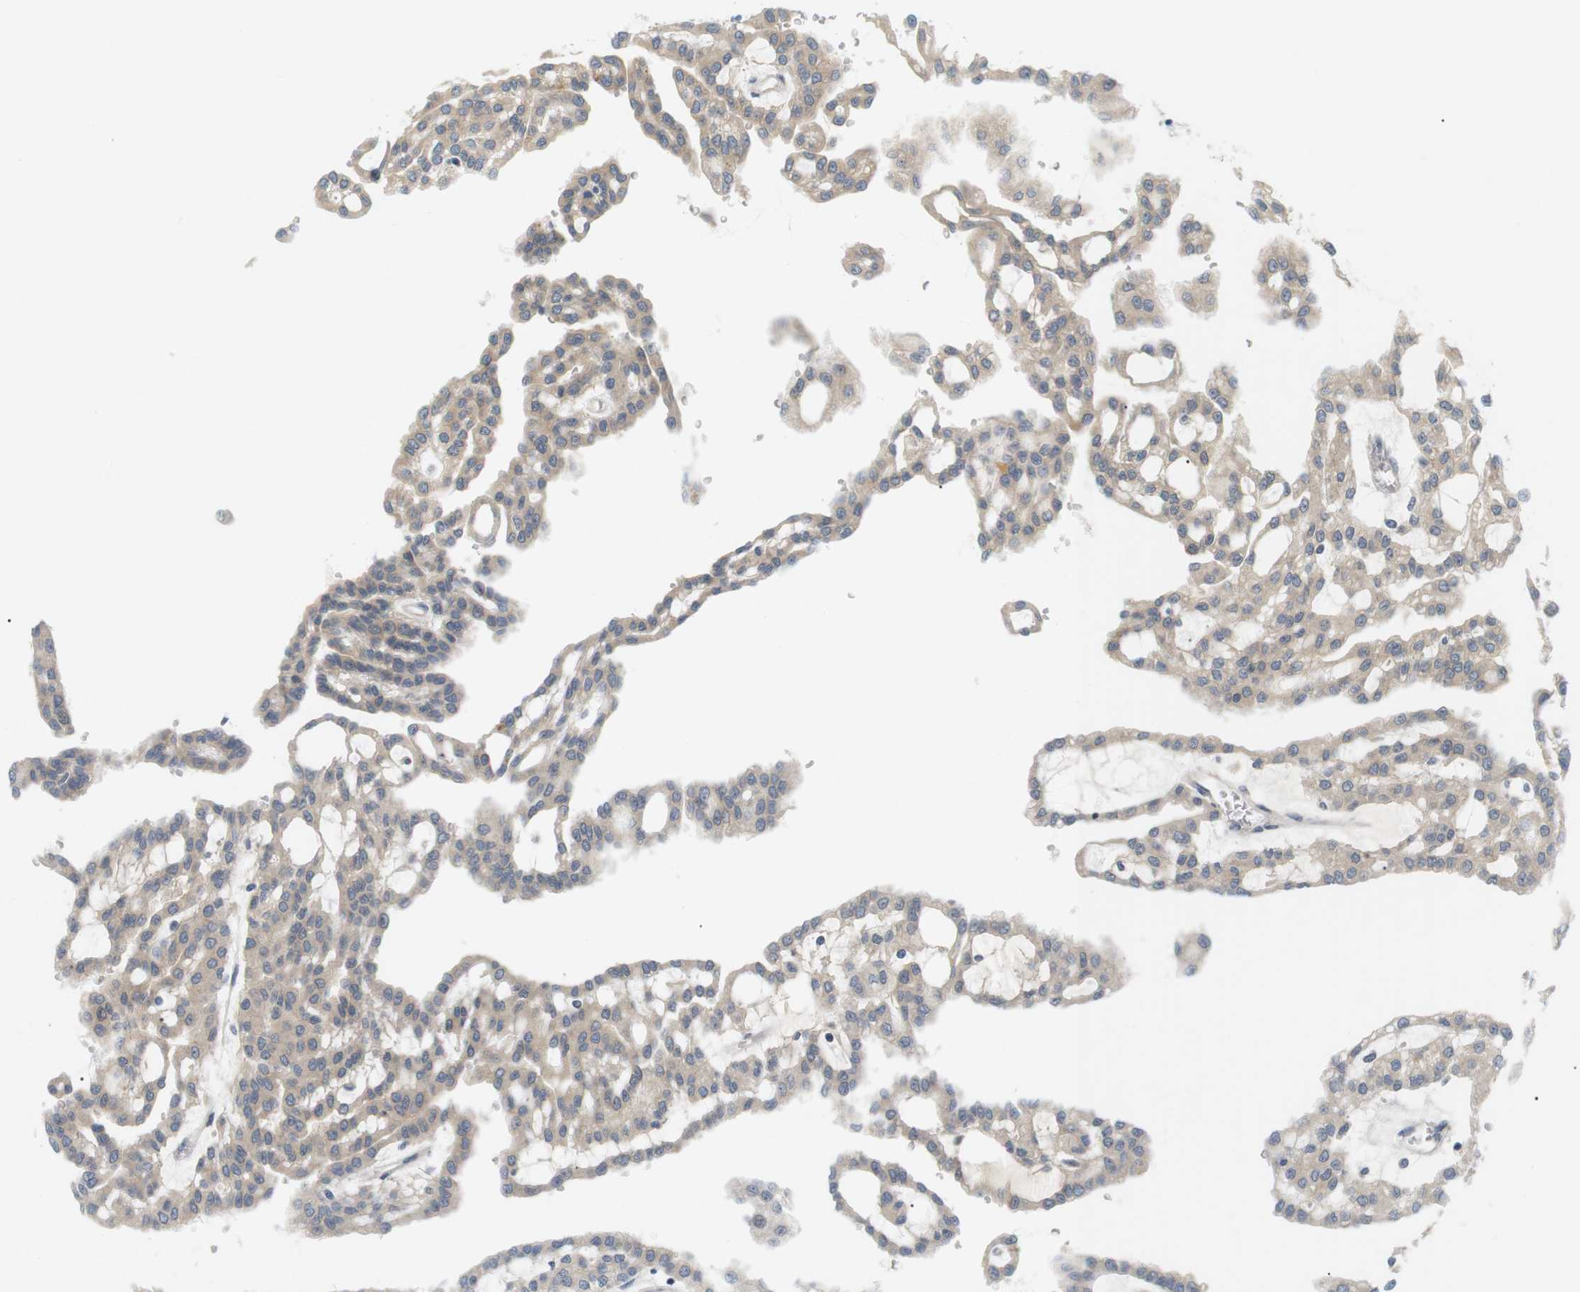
{"staining": {"intensity": "weak", "quantity": "<25%", "location": "cytoplasmic/membranous"}, "tissue": "renal cancer", "cell_type": "Tumor cells", "image_type": "cancer", "snomed": [{"axis": "morphology", "description": "Adenocarcinoma, NOS"}, {"axis": "topography", "description": "Kidney"}], "caption": "Renal cancer was stained to show a protein in brown. There is no significant staining in tumor cells.", "gene": "EVA1C", "patient": {"sex": "male", "age": 63}}